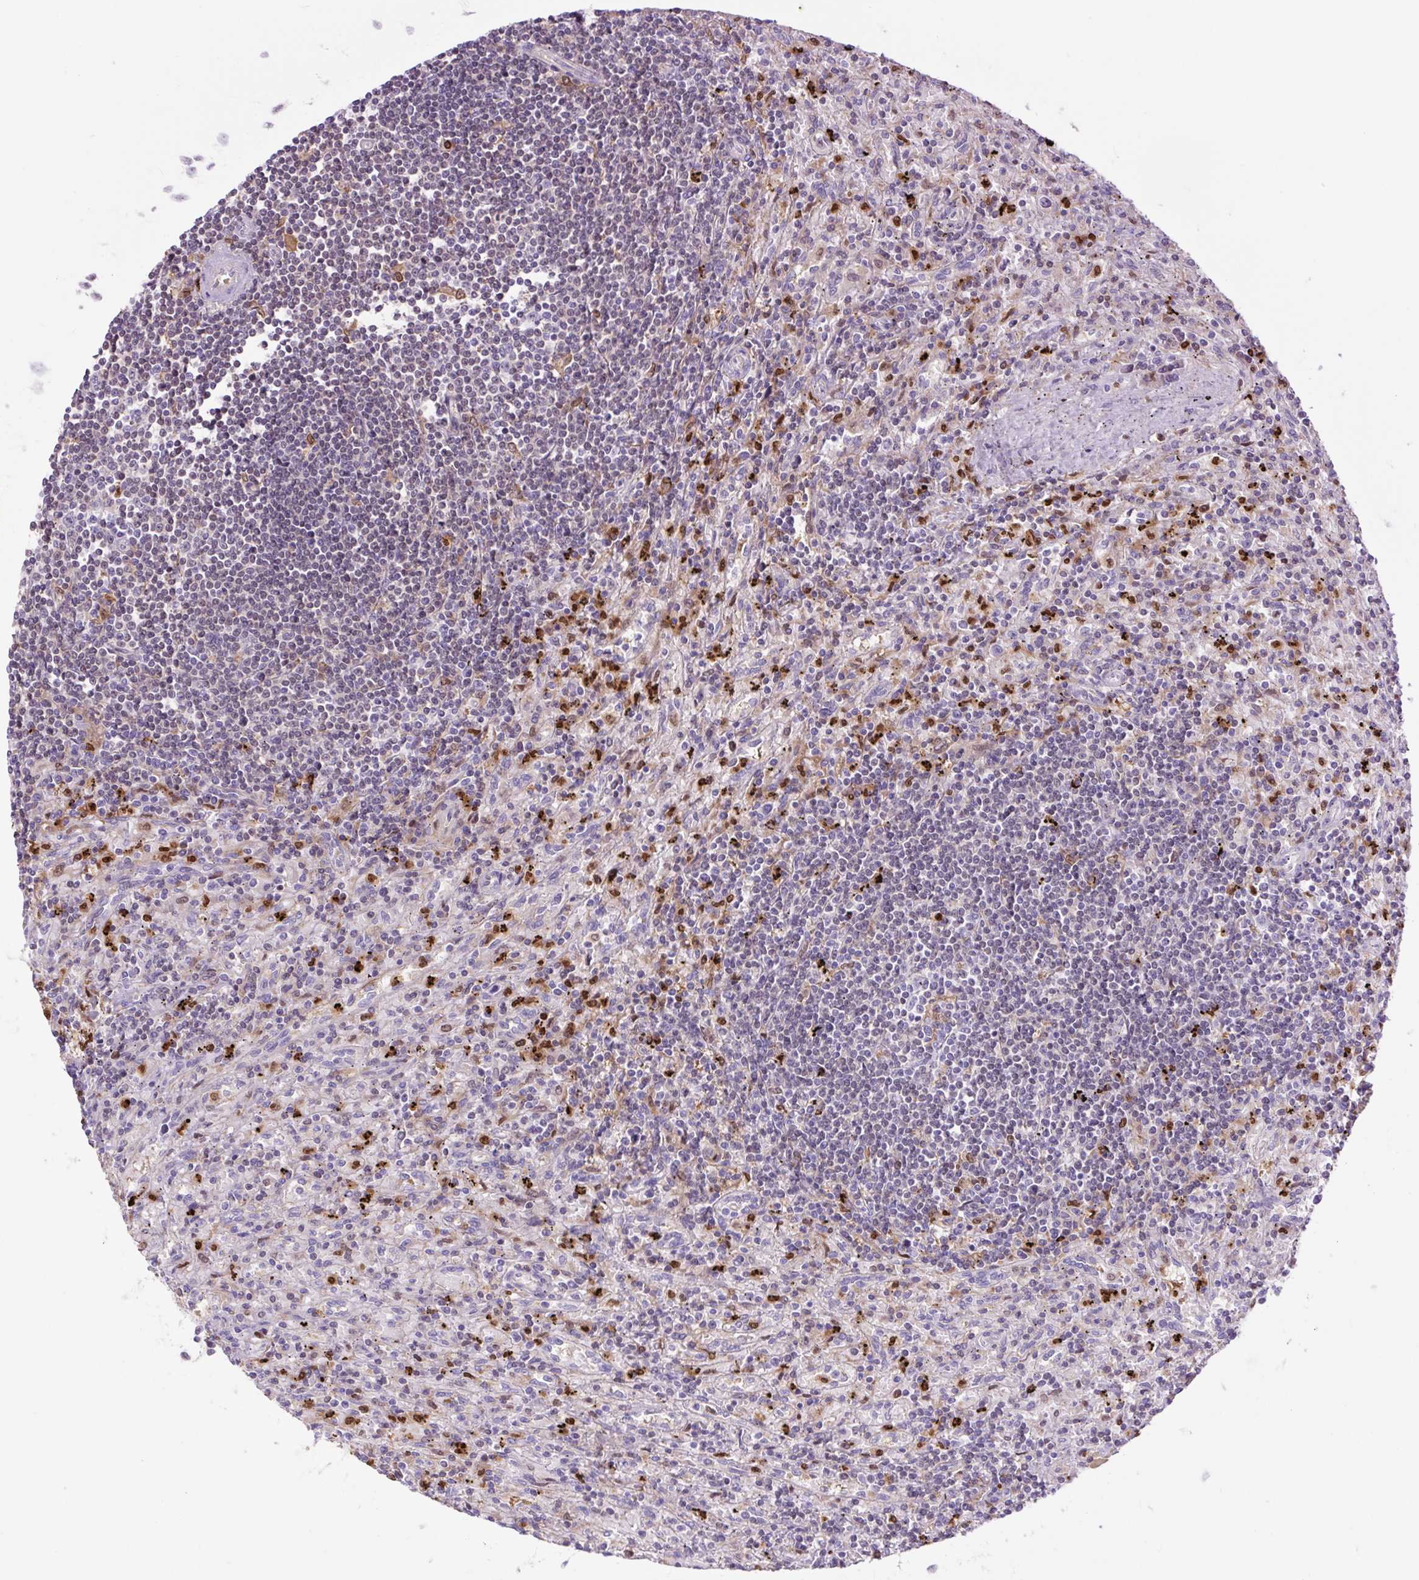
{"staining": {"intensity": "negative", "quantity": "none", "location": "none"}, "tissue": "lymphoma", "cell_type": "Tumor cells", "image_type": "cancer", "snomed": [{"axis": "morphology", "description": "Malignant lymphoma, non-Hodgkin's type, Low grade"}, {"axis": "topography", "description": "Spleen"}], "caption": "Immunohistochemistry image of neoplastic tissue: human lymphoma stained with DAB exhibits no significant protein positivity in tumor cells.", "gene": "SPI1", "patient": {"sex": "male", "age": 76}}